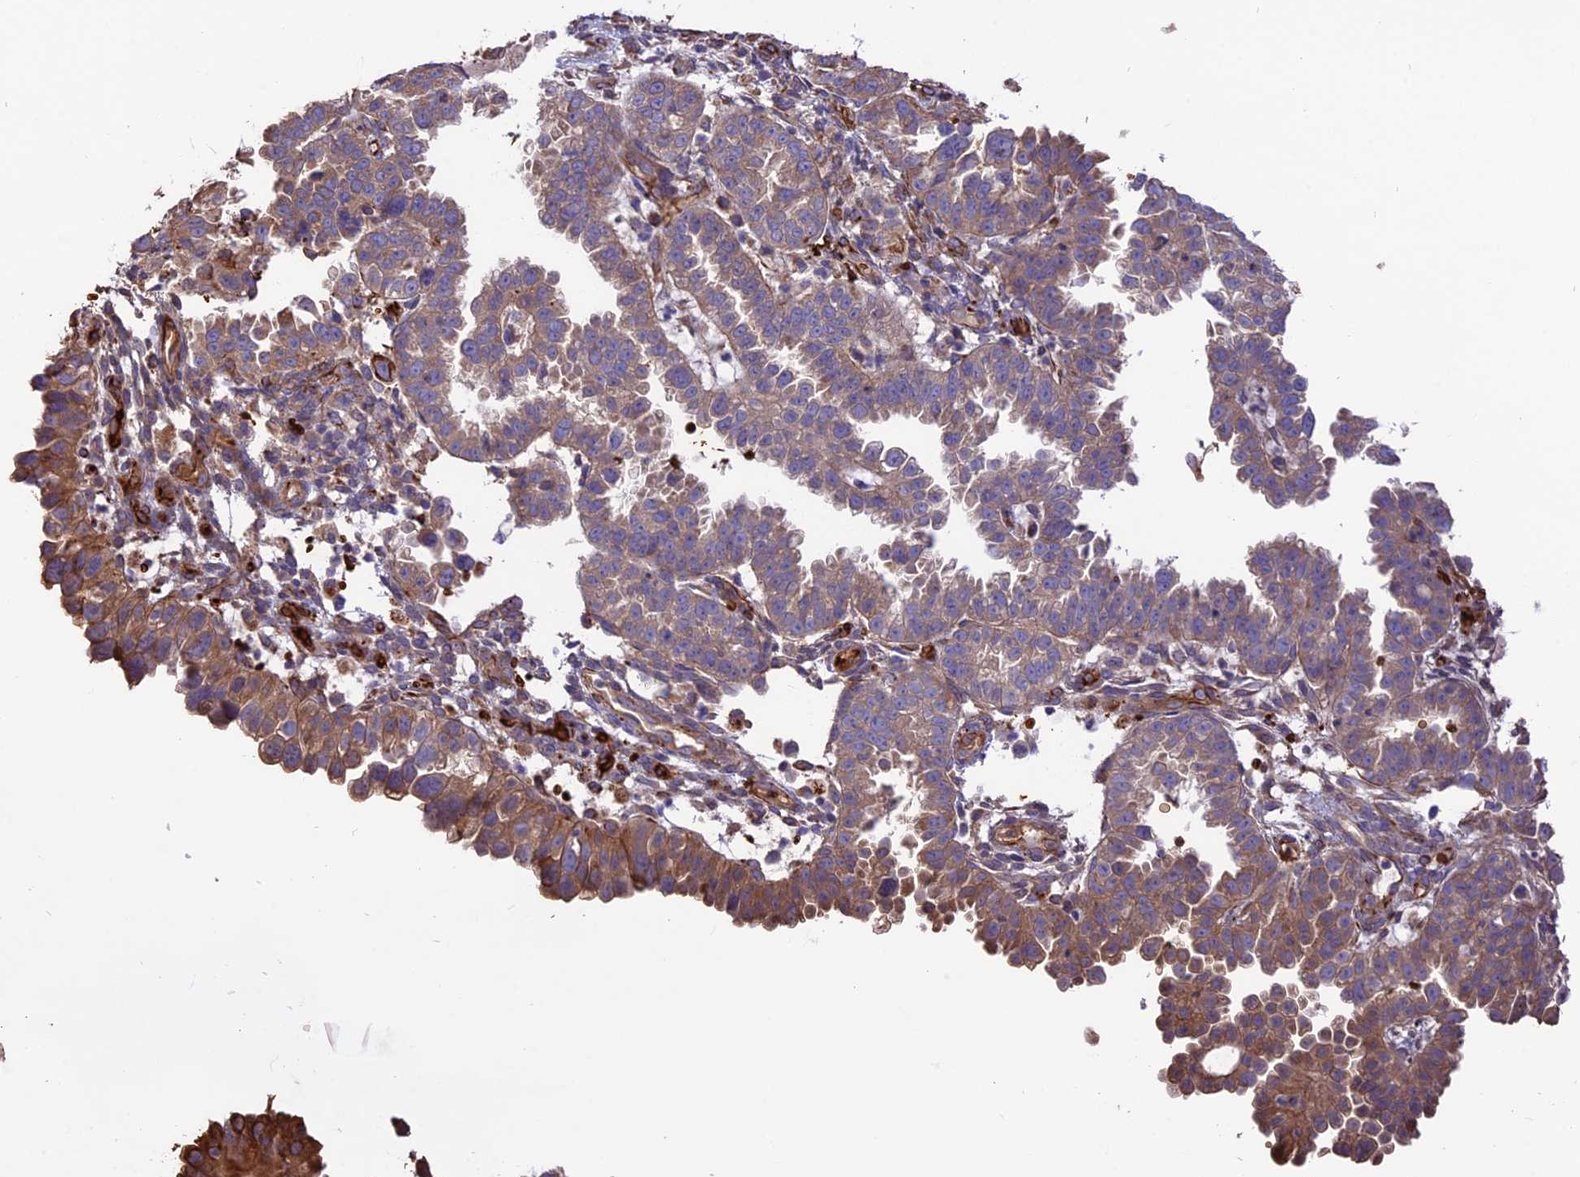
{"staining": {"intensity": "moderate", "quantity": "25%-75%", "location": "cytoplasmic/membranous"}, "tissue": "endometrial cancer", "cell_type": "Tumor cells", "image_type": "cancer", "snomed": [{"axis": "morphology", "description": "Adenocarcinoma, NOS"}, {"axis": "topography", "description": "Endometrium"}], "caption": "Immunohistochemistry (IHC) of human endometrial cancer displays medium levels of moderate cytoplasmic/membranous staining in approximately 25%-75% of tumor cells.", "gene": "TTC4", "patient": {"sex": "female", "age": 85}}